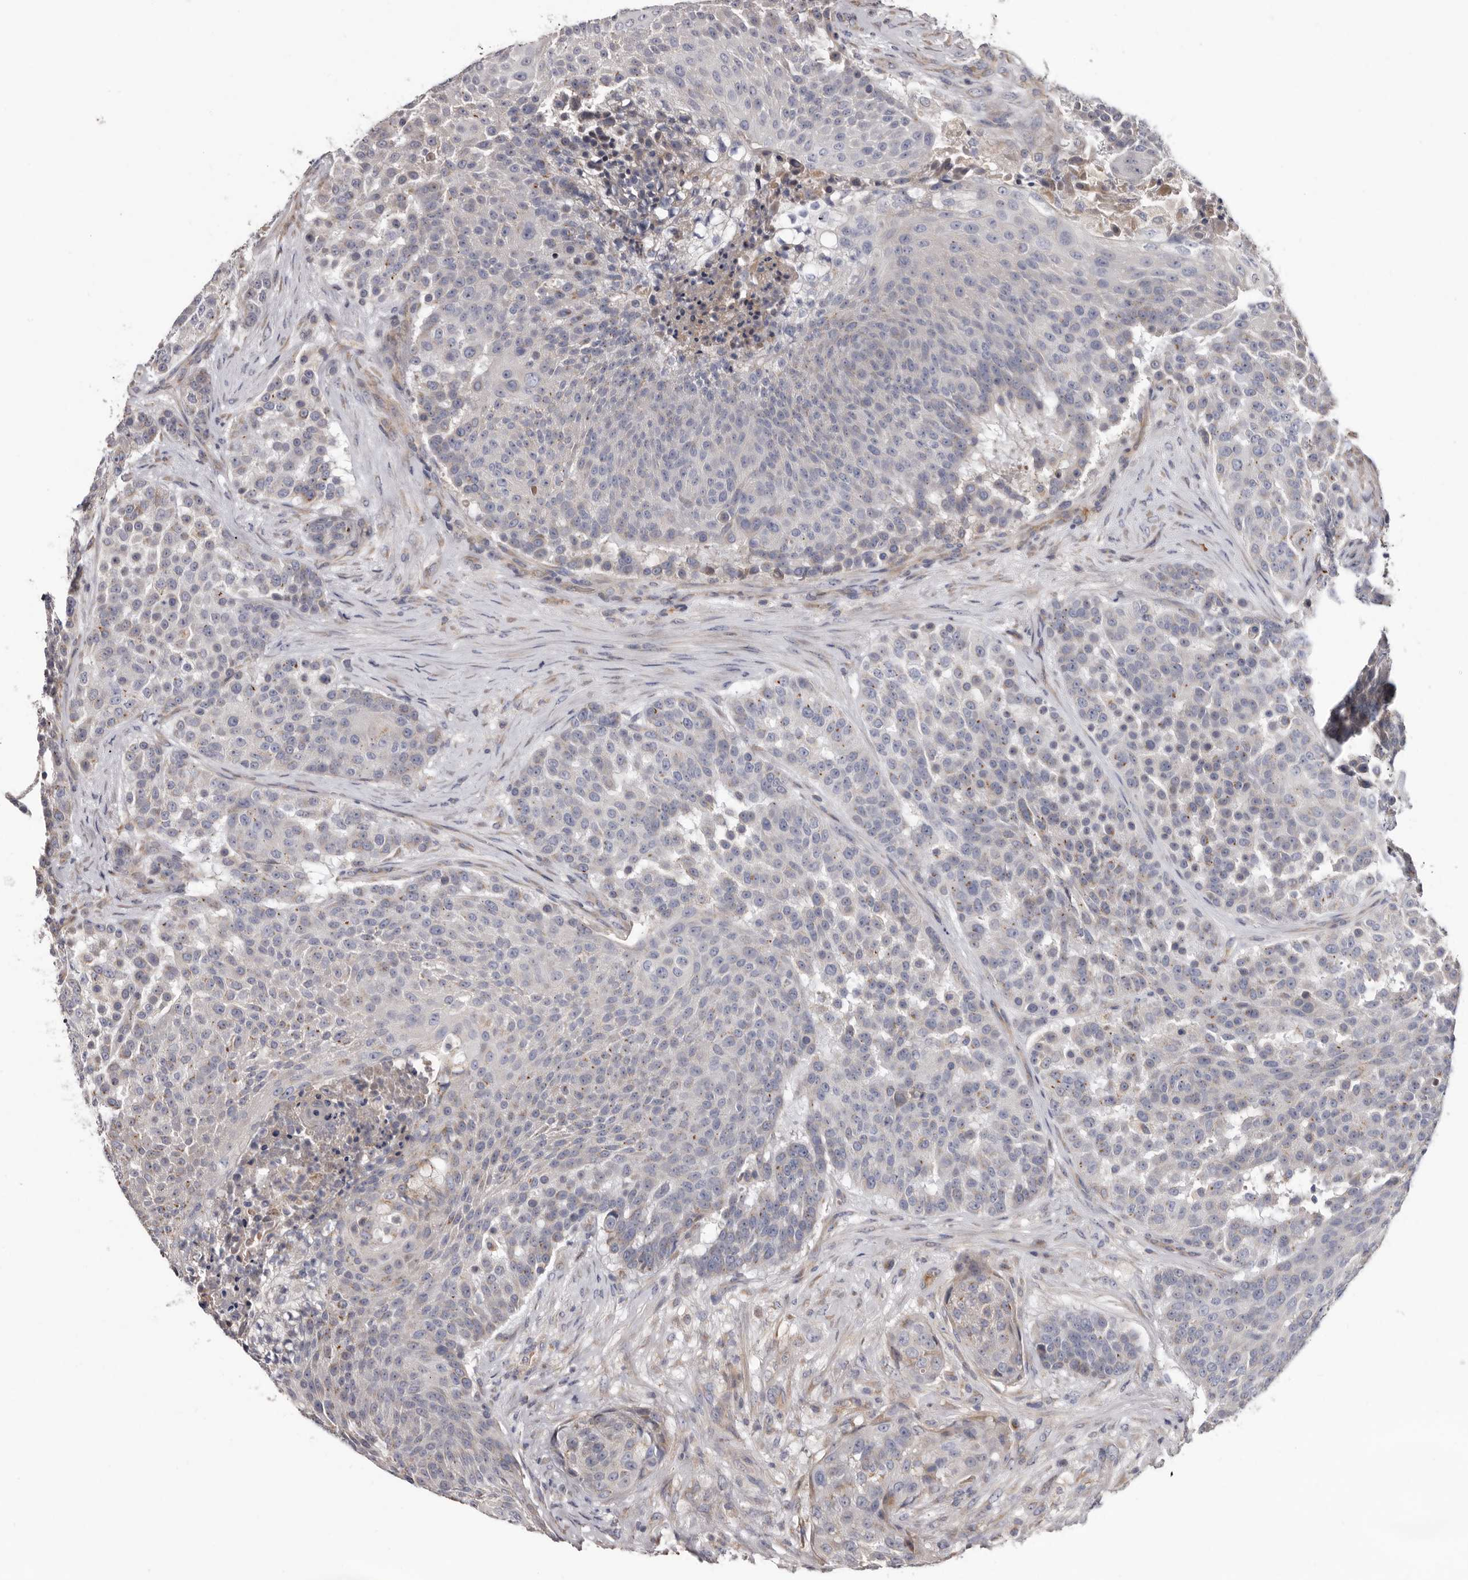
{"staining": {"intensity": "negative", "quantity": "none", "location": "none"}, "tissue": "urothelial cancer", "cell_type": "Tumor cells", "image_type": "cancer", "snomed": [{"axis": "morphology", "description": "Urothelial carcinoma, High grade"}, {"axis": "topography", "description": "Urinary bladder"}], "caption": "Immunohistochemistry of human urothelial carcinoma (high-grade) reveals no staining in tumor cells.", "gene": "ASIC5", "patient": {"sex": "female", "age": 63}}